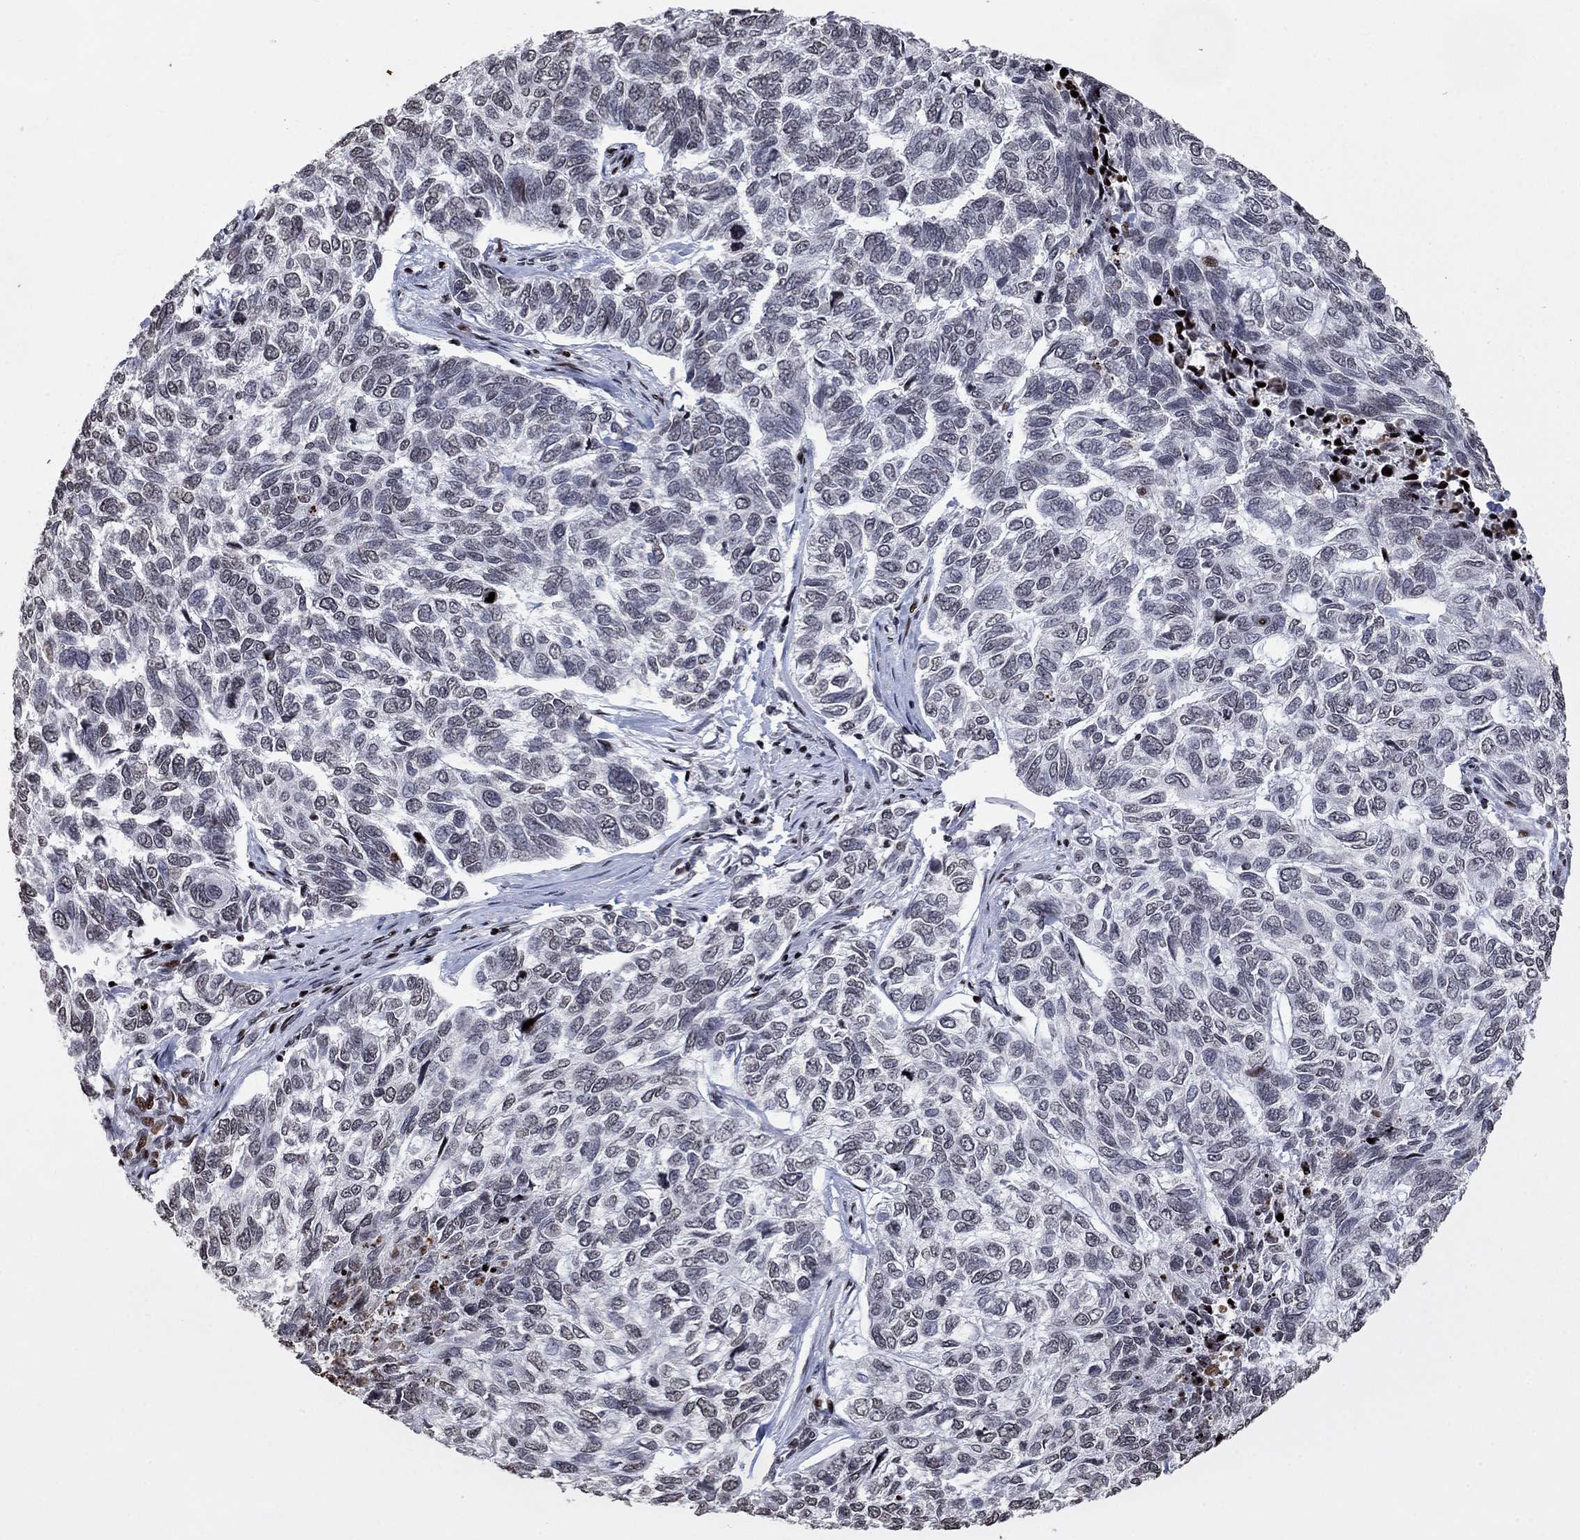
{"staining": {"intensity": "negative", "quantity": "none", "location": "none"}, "tissue": "skin cancer", "cell_type": "Tumor cells", "image_type": "cancer", "snomed": [{"axis": "morphology", "description": "Basal cell carcinoma"}, {"axis": "topography", "description": "Skin"}], "caption": "An IHC image of basal cell carcinoma (skin) is shown. There is no staining in tumor cells of basal cell carcinoma (skin).", "gene": "SRSF3", "patient": {"sex": "female", "age": 65}}